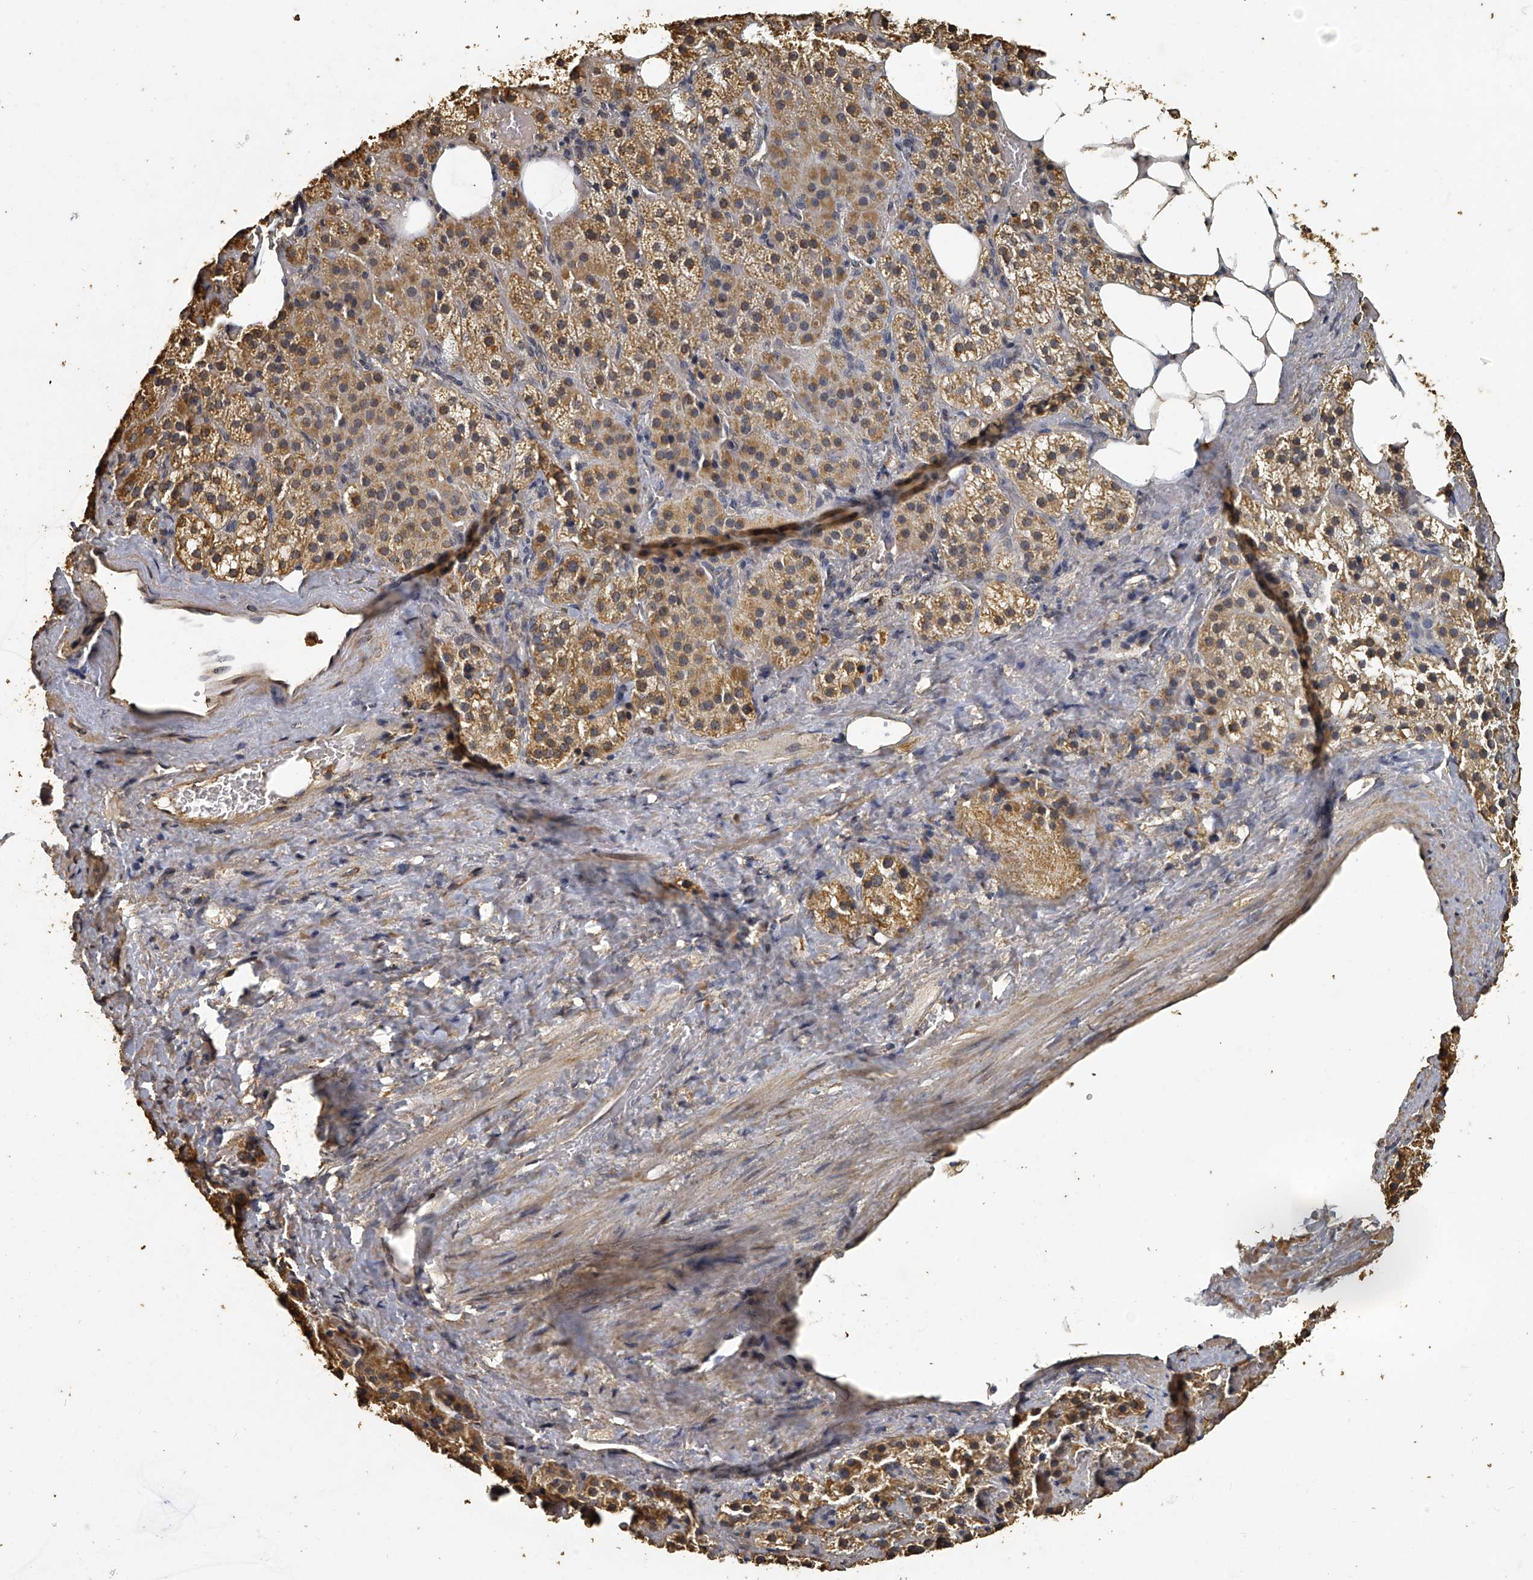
{"staining": {"intensity": "moderate", "quantity": ">75%", "location": "cytoplasmic/membranous"}, "tissue": "adrenal gland", "cell_type": "Glandular cells", "image_type": "normal", "snomed": [{"axis": "morphology", "description": "Normal tissue, NOS"}, {"axis": "topography", "description": "Adrenal gland"}], "caption": "DAB immunohistochemical staining of unremarkable adrenal gland demonstrates moderate cytoplasmic/membranous protein positivity in about >75% of glandular cells.", "gene": "MRPL28", "patient": {"sex": "female", "age": 59}}